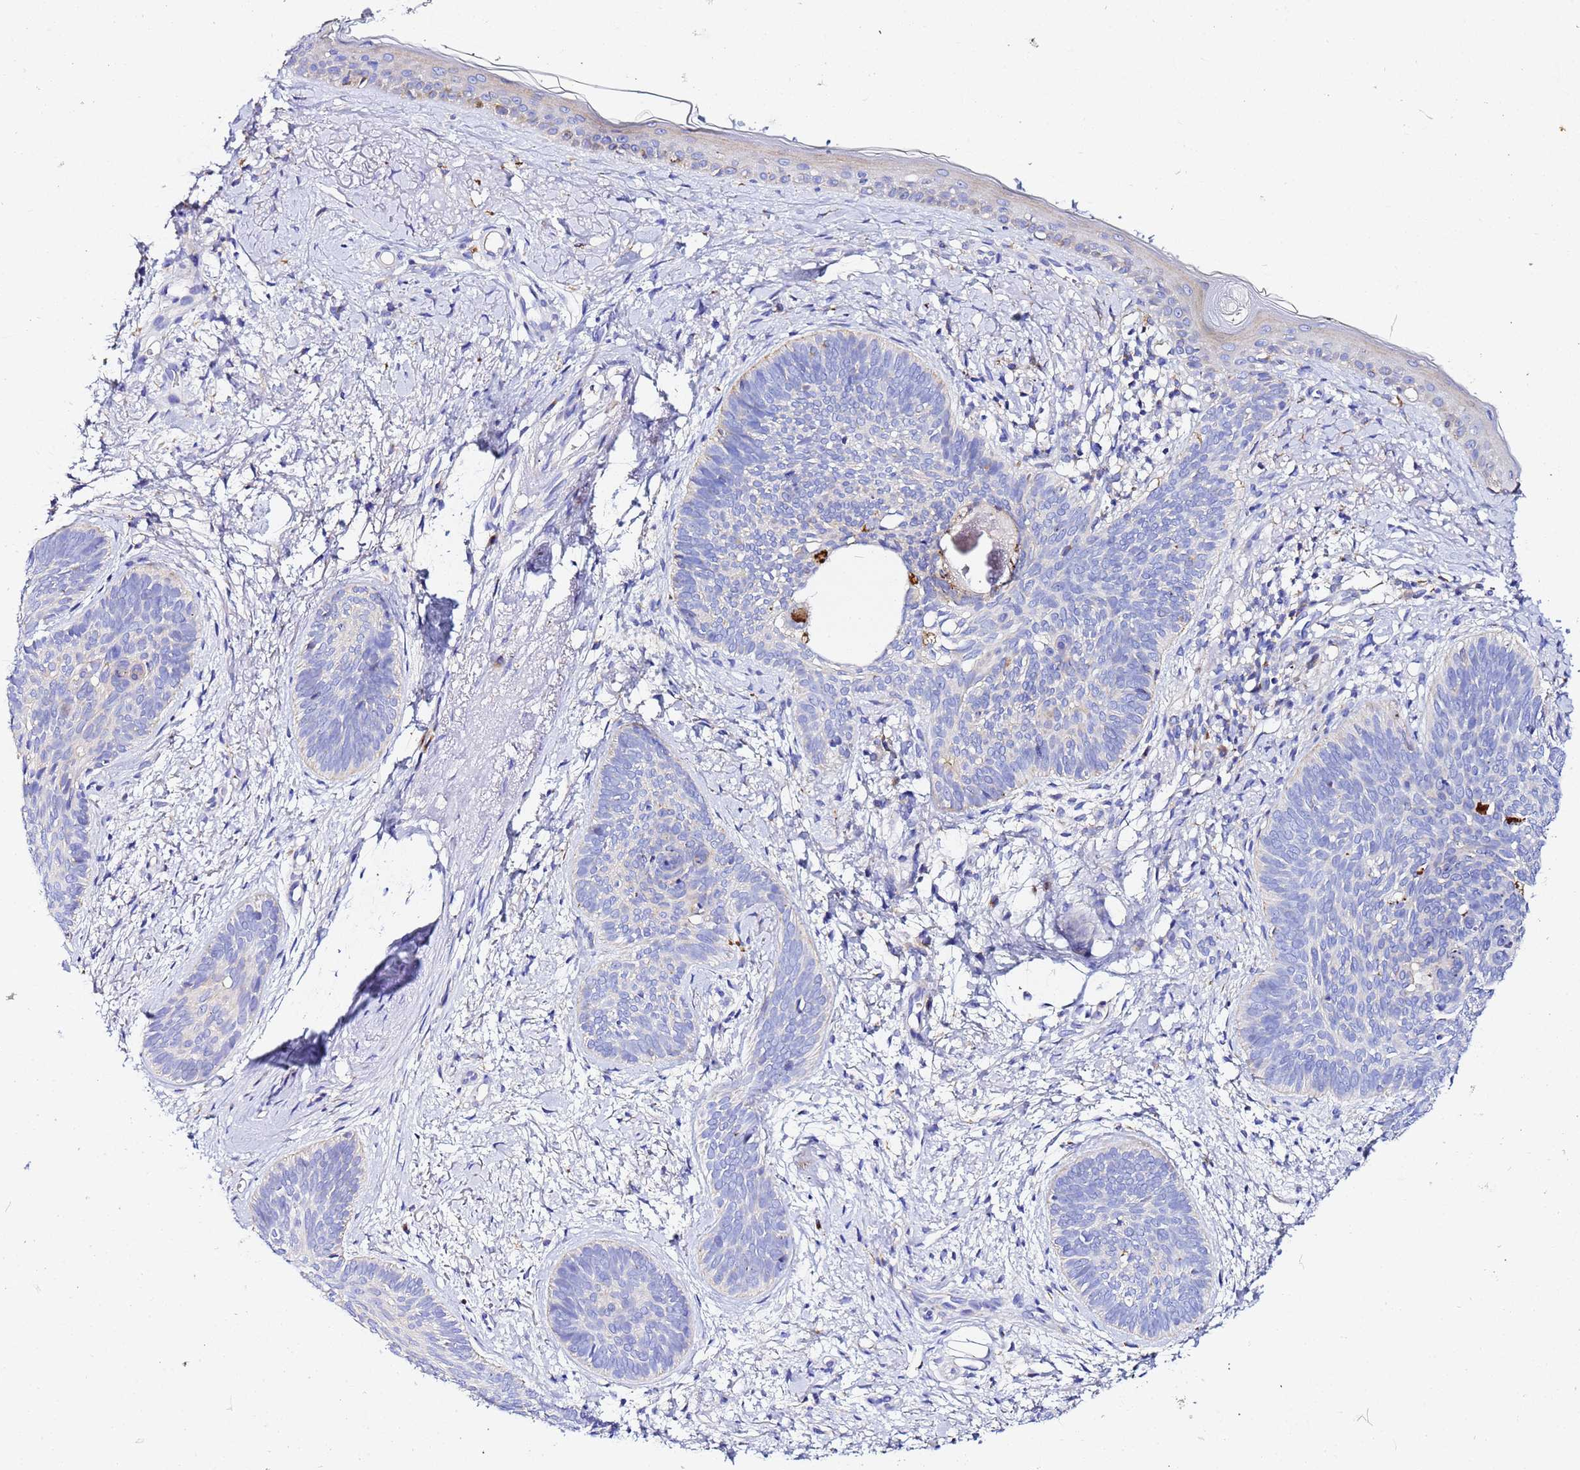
{"staining": {"intensity": "negative", "quantity": "none", "location": "none"}, "tissue": "skin cancer", "cell_type": "Tumor cells", "image_type": "cancer", "snomed": [{"axis": "morphology", "description": "Basal cell carcinoma"}, {"axis": "topography", "description": "Skin"}], "caption": "Tumor cells are negative for protein expression in human skin basal cell carcinoma.", "gene": "VTI1B", "patient": {"sex": "female", "age": 81}}